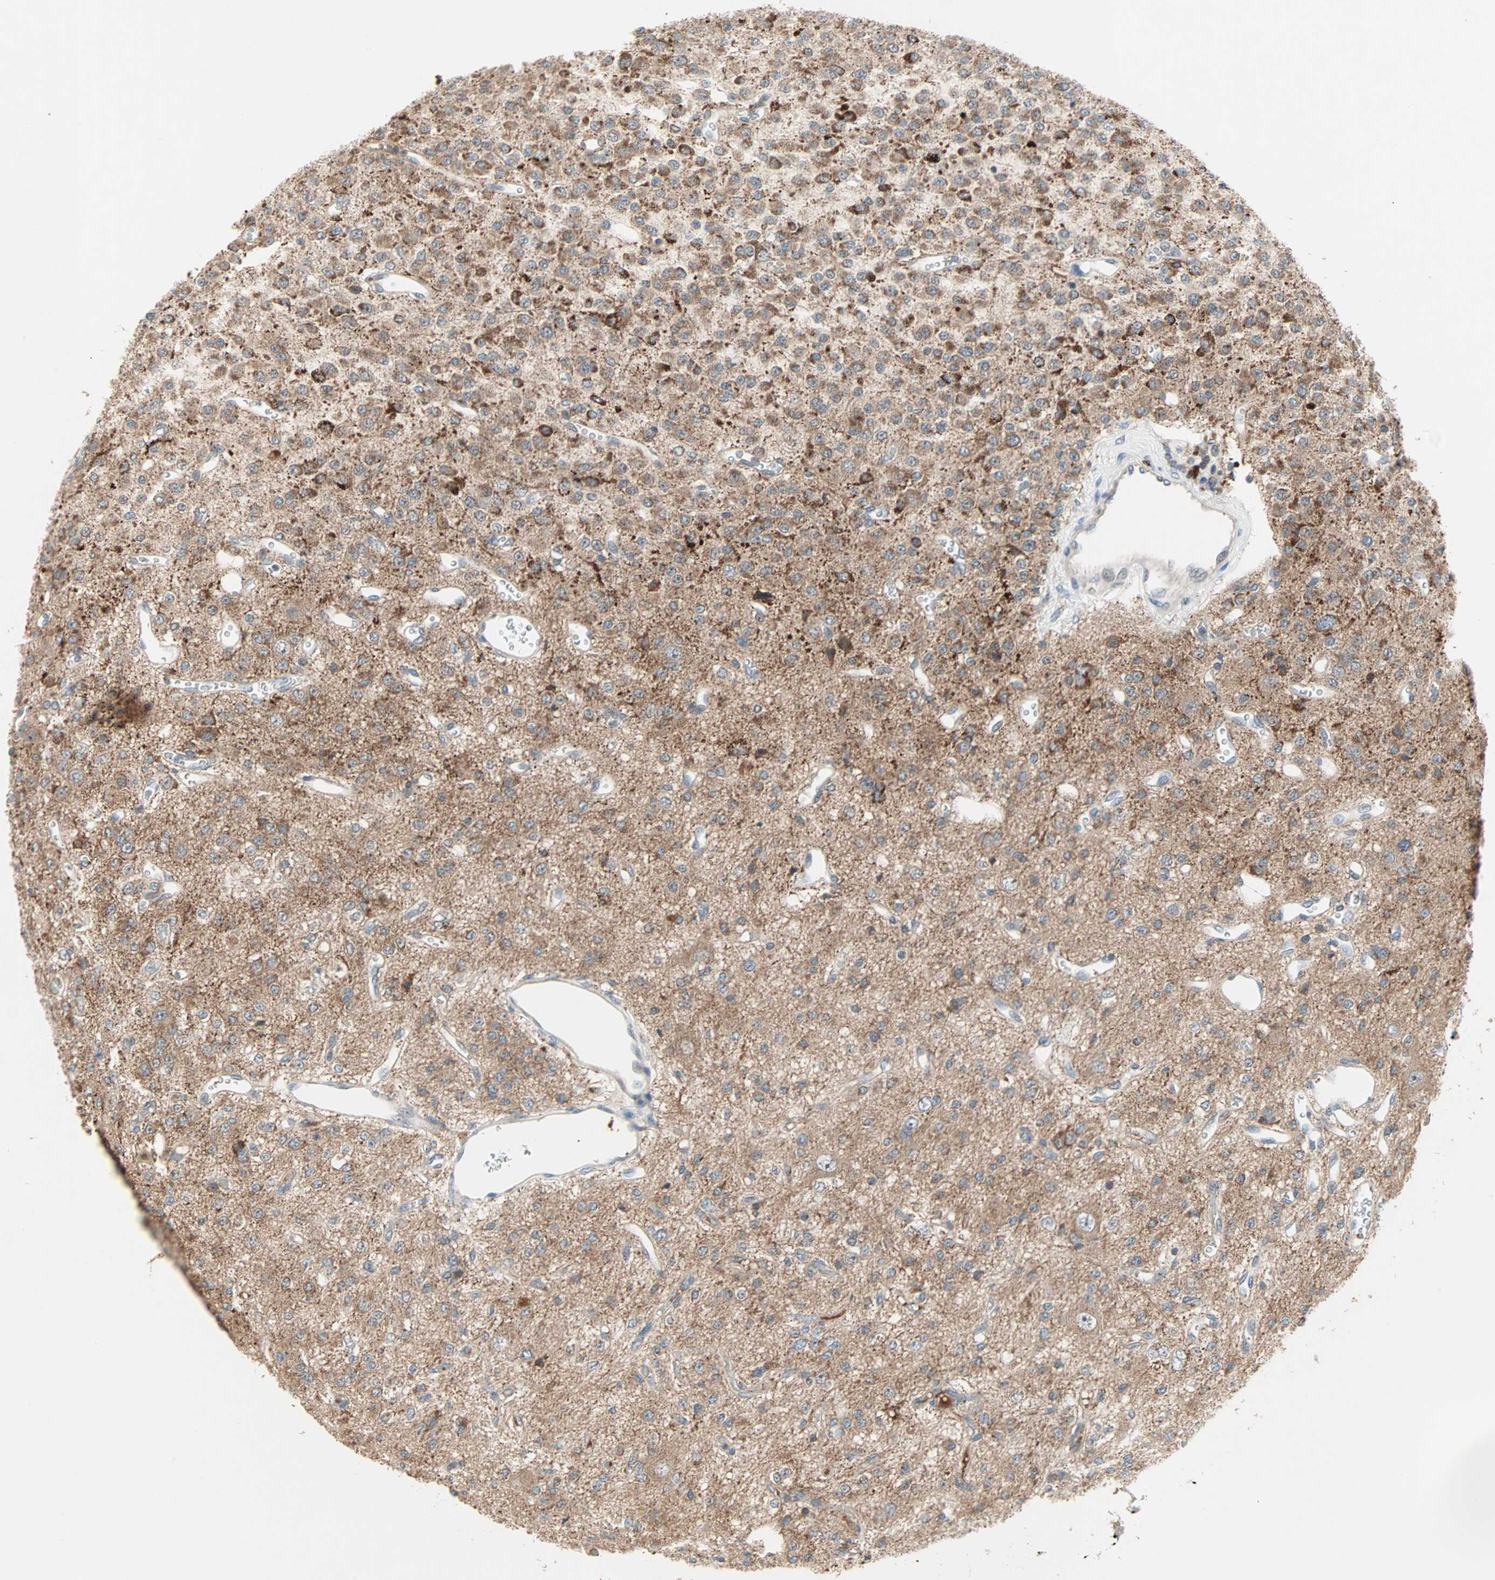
{"staining": {"intensity": "moderate", "quantity": ">75%", "location": "cytoplasmic/membranous"}, "tissue": "glioma", "cell_type": "Tumor cells", "image_type": "cancer", "snomed": [{"axis": "morphology", "description": "Glioma, malignant, Low grade"}, {"axis": "topography", "description": "Brain"}], "caption": "Immunohistochemical staining of human malignant glioma (low-grade) demonstrates medium levels of moderate cytoplasmic/membranous expression in approximately >75% of tumor cells. (DAB IHC with brightfield microscopy, high magnification).", "gene": "PROS1", "patient": {"sex": "male", "age": 38}}